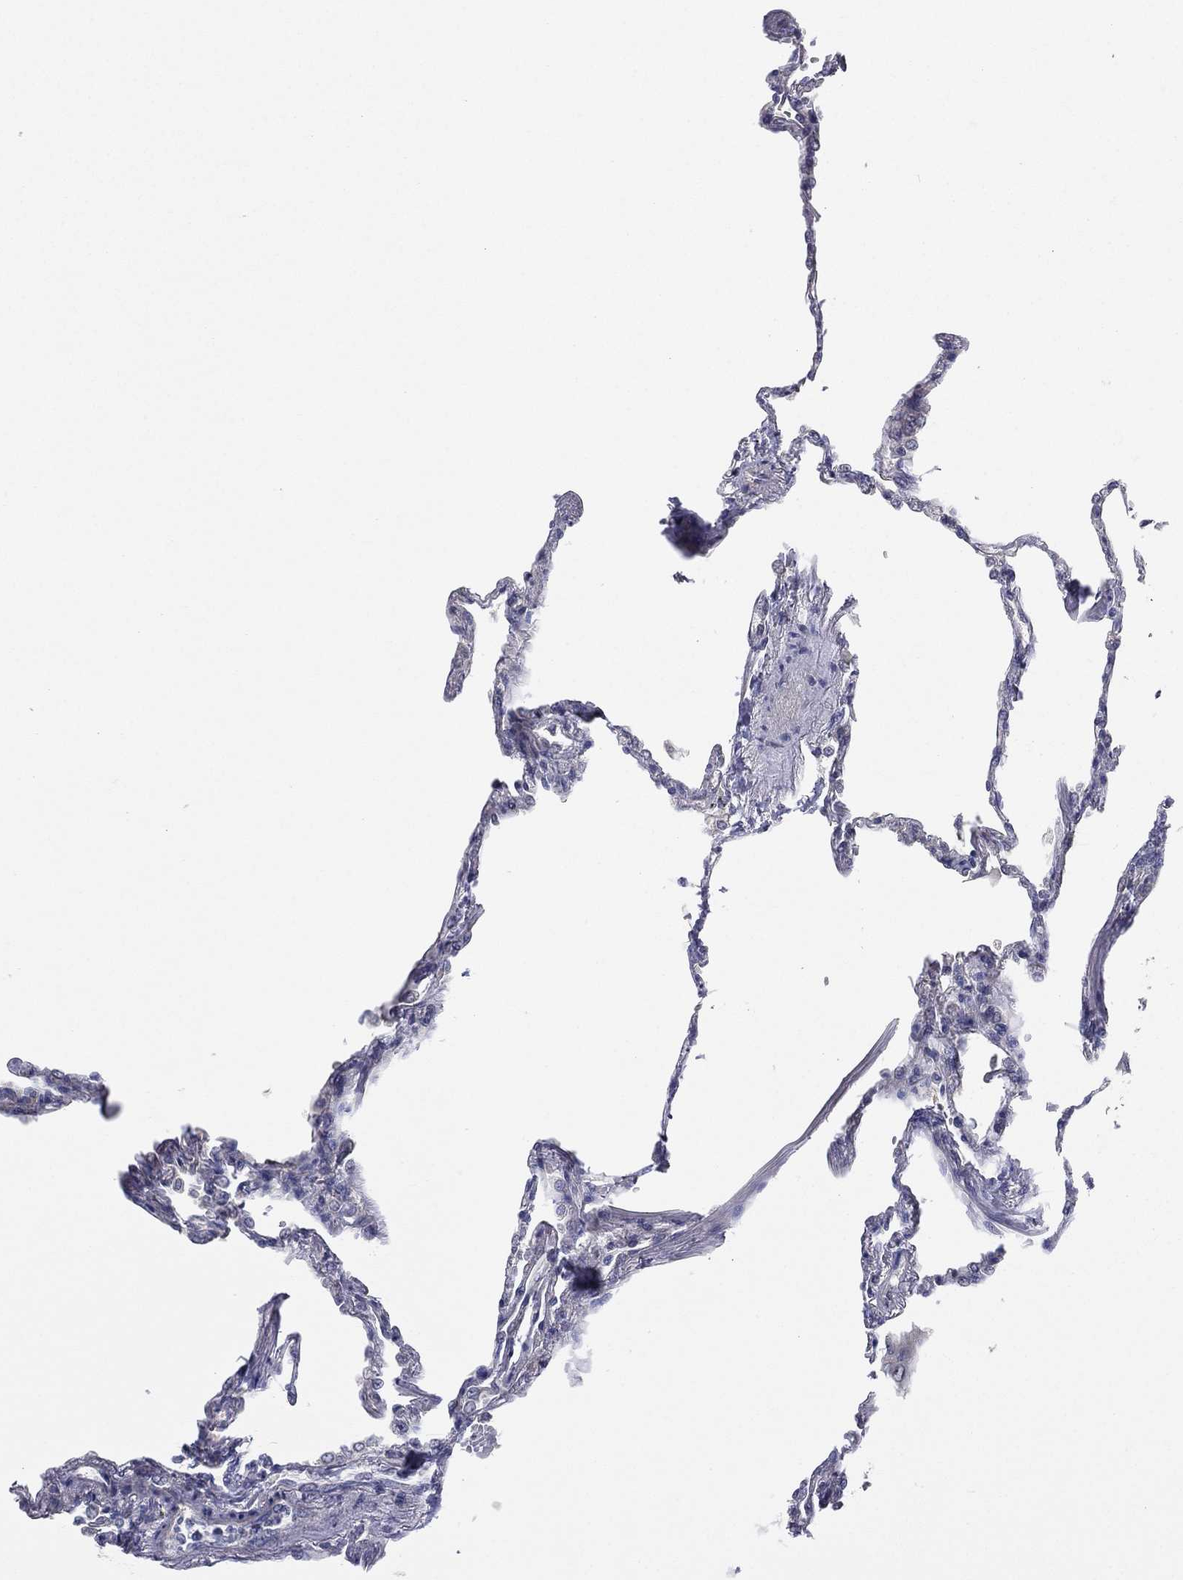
{"staining": {"intensity": "negative", "quantity": "none", "location": "none"}, "tissue": "lung", "cell_type": "Alveolar cells", "image_type": "normal", "snomed": [{"axis": "morphology", "description": "Normal tissue, NOS"}, {"axis": "topography", "description": "Lung"}], "caption": "Lung stained for a protein using IHC exhibits no positivity alveolar cells.", "gene": "KAT14", "patient": {"sex": "male", "age": 78}}